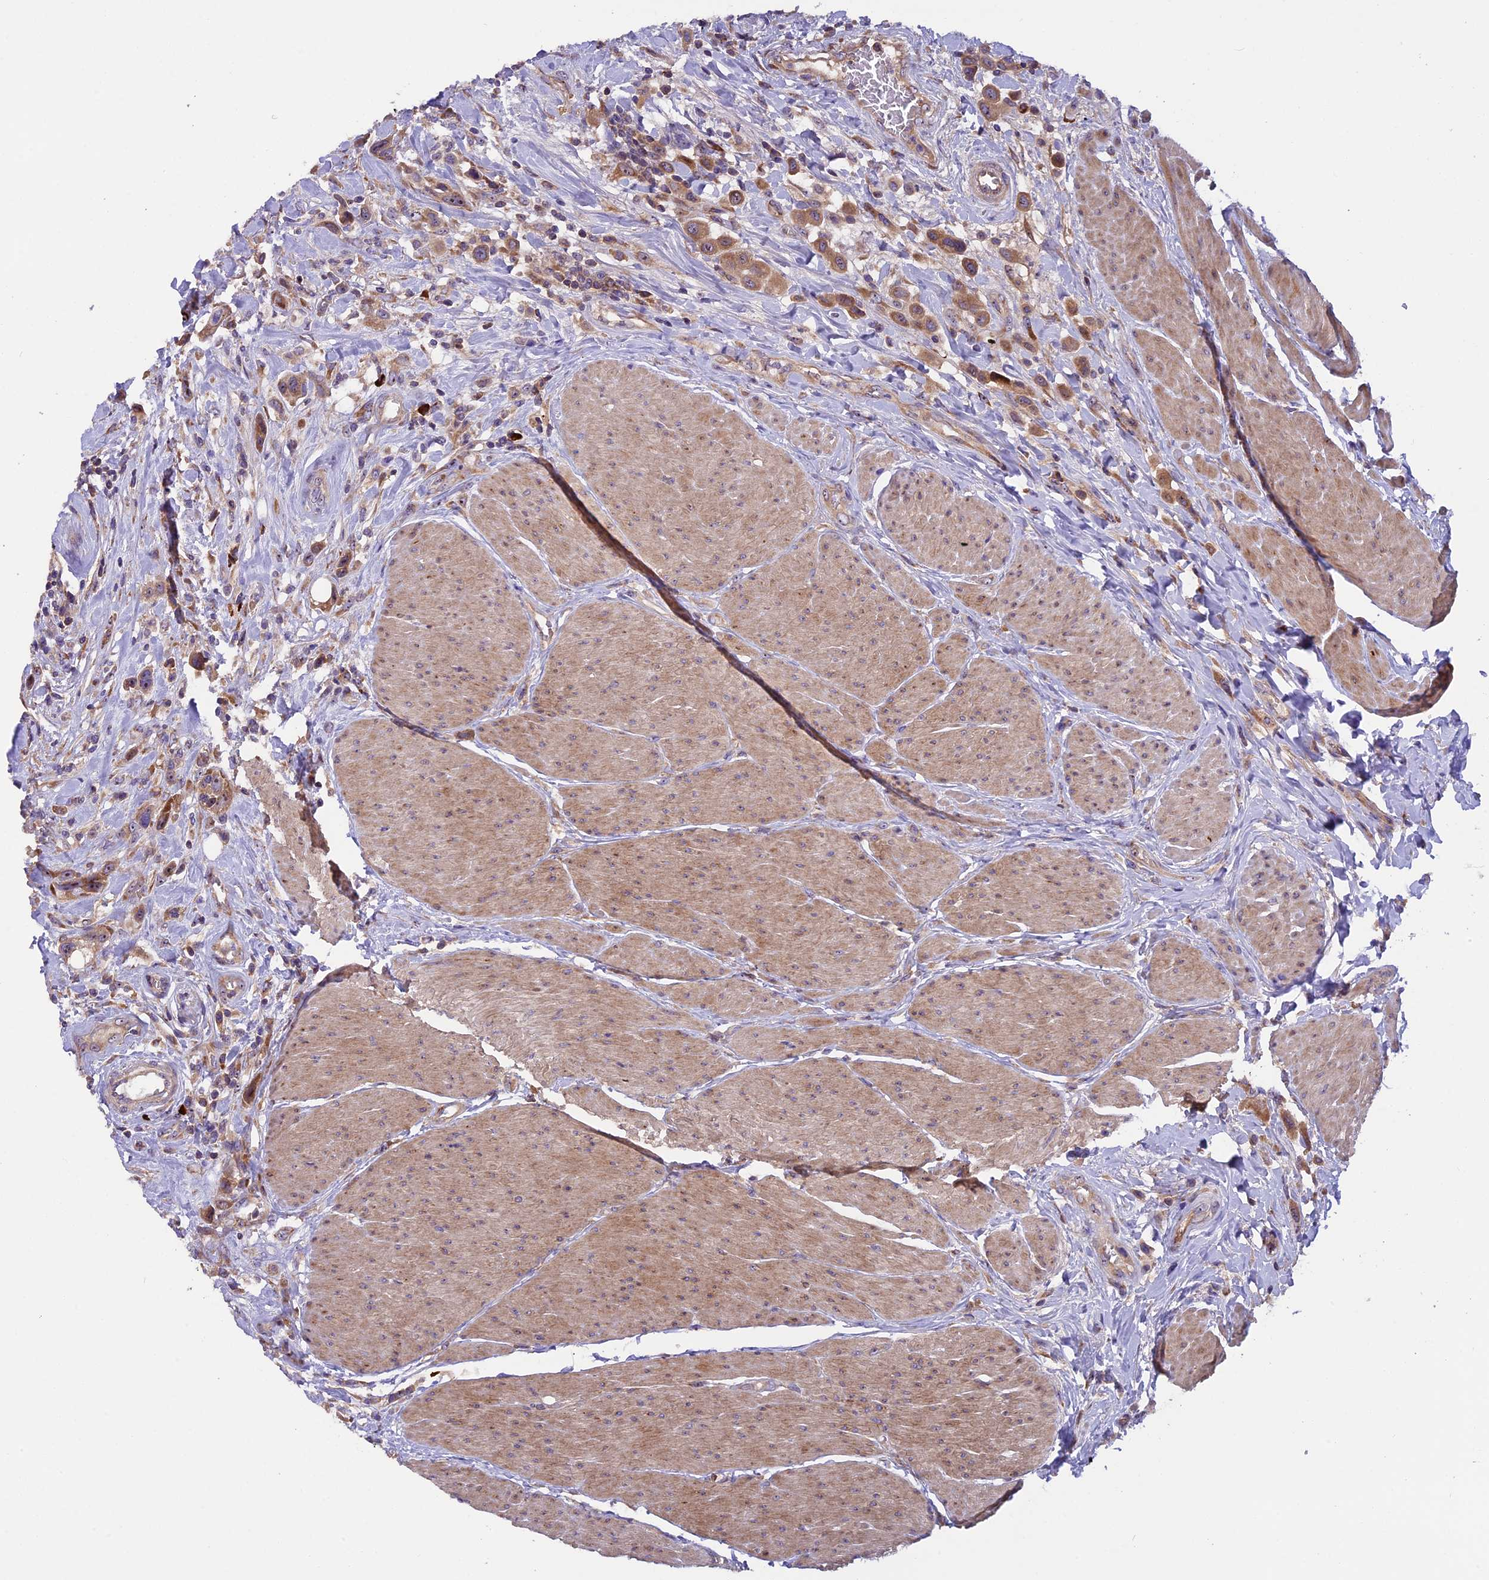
{"staining": {"intensity": "moderate", "quantity": ">75%", "location": "cytoplasmic/membranous"}, "tissue": "urothelial cancer", "cell_type": "Tumor cells", "image_type": "cancer", "snomed": [{"axis": "morphology", "description": "Urothelial carcinoma, High grade"}, {"axis": "topography", "description": "Urinary bladder"}], "caption": "Protein staining demonstrates moderate cytoplasmic/membranous positivity in approximately >75% of tumor cells in urothelial cancer. The staining is performed using DAB brown chromogen to label protein expression. The nuclei are counter-stained blue using hematoxylin.", "gene": "FRY", "patient": {"sex": "male", "age": 50}}